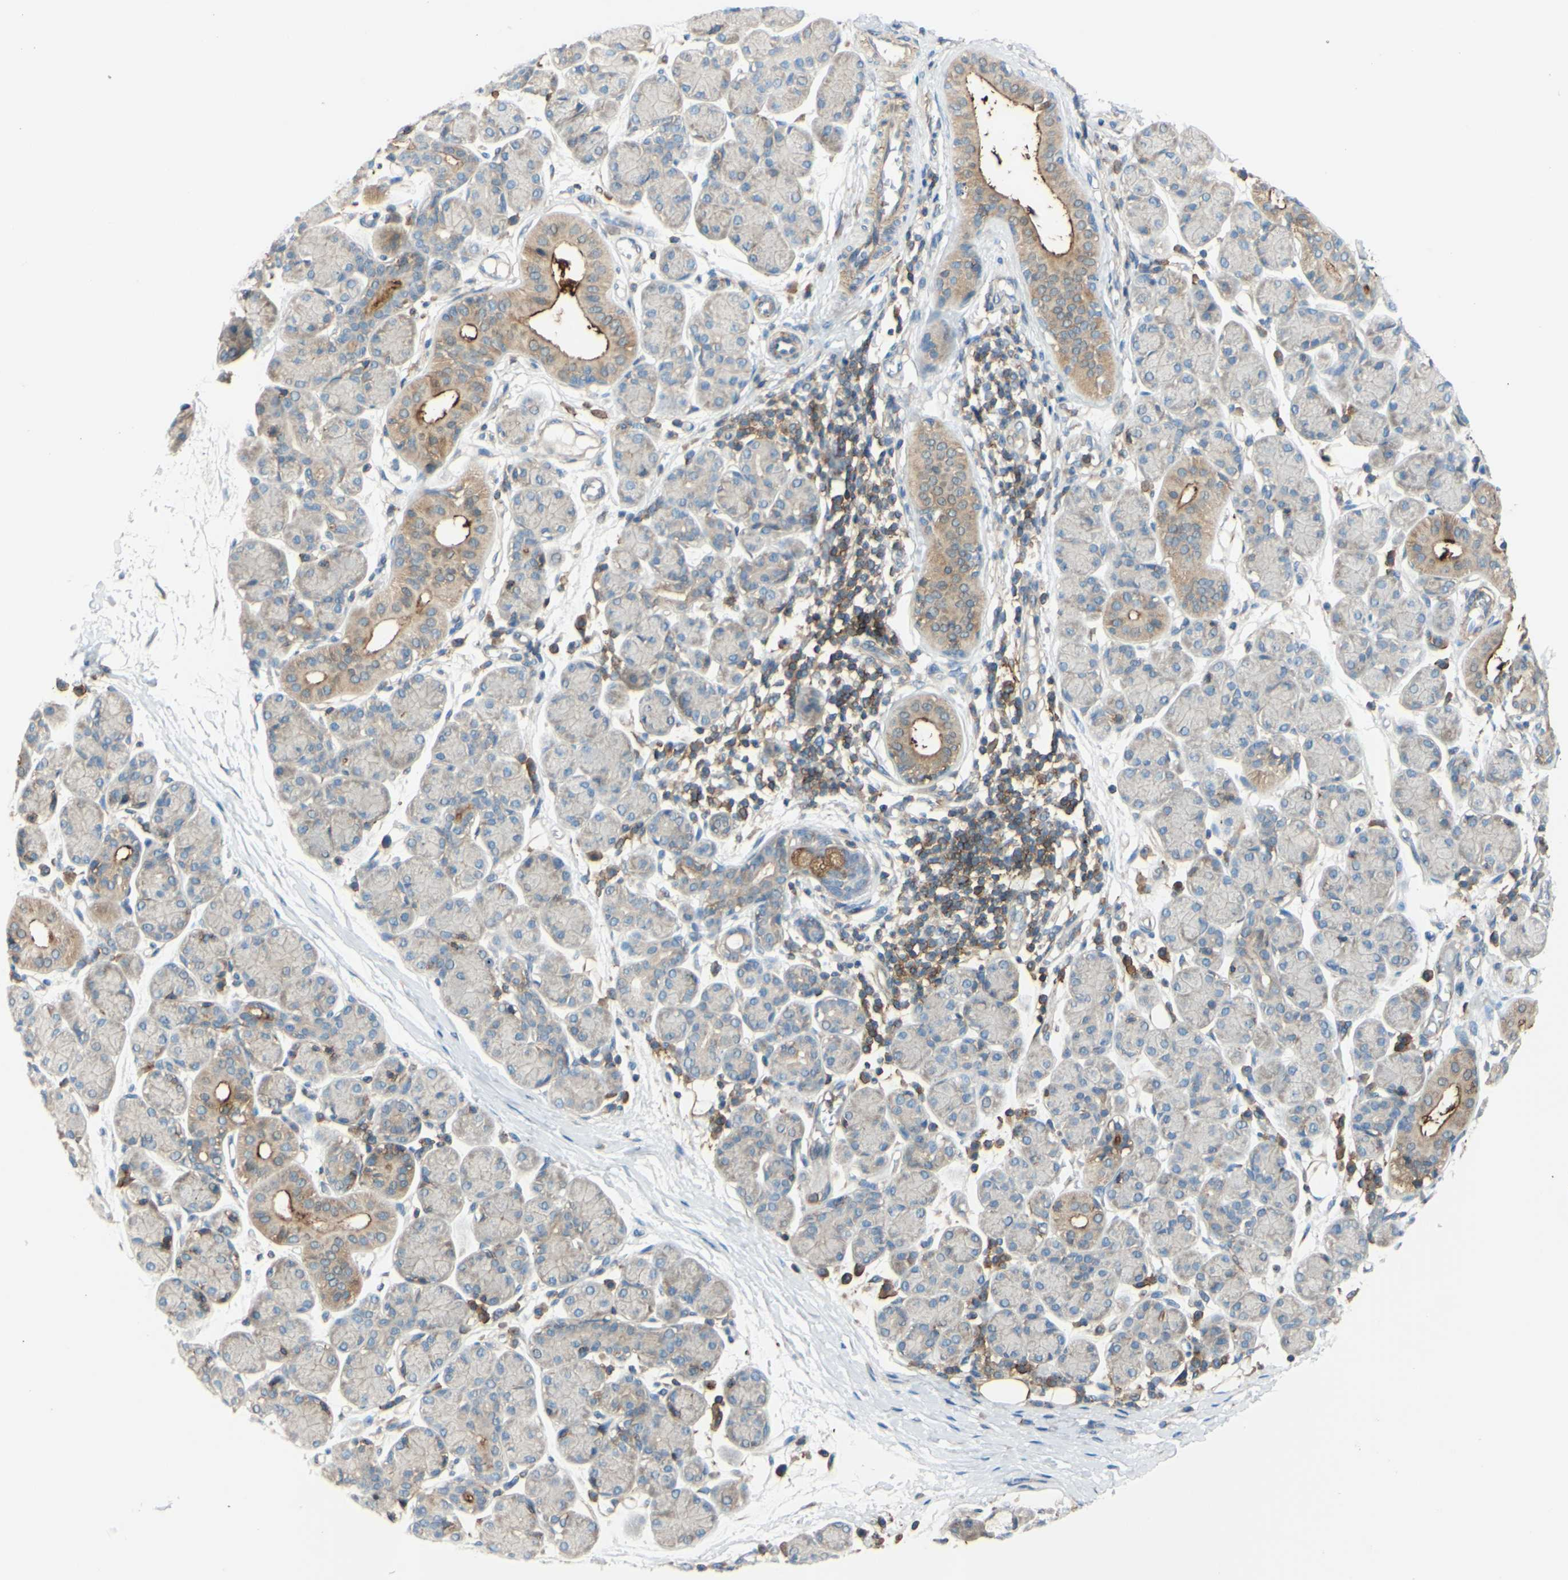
{"staining": {"intensity": "moderate", "quantity": "<25%", "location": "cytoplasmic/membranous"}, "tissue": "salivary gland", "cell_type": "Glandular cells", "image_type": "normal", "snomed": [{"axis": "morphology", "description": "Normal tissue, NOS"}, {"axis": "morphology", "description": "Inflammation, NOS"}, {"axis": "topography", "description": "Lymph node"}, {"axis": "topography", "description": "Salivary gland"}], "caption": "Brown immunohistochemical staining in normal human salivary gland shows moderate cytoplasmic/membranous staining in about <25% of glandular cells. Ihc stains the protein in brown and the nuclei are stained blue.", "gene": "POR", "patient": {"sex": "male", "age": 3}}